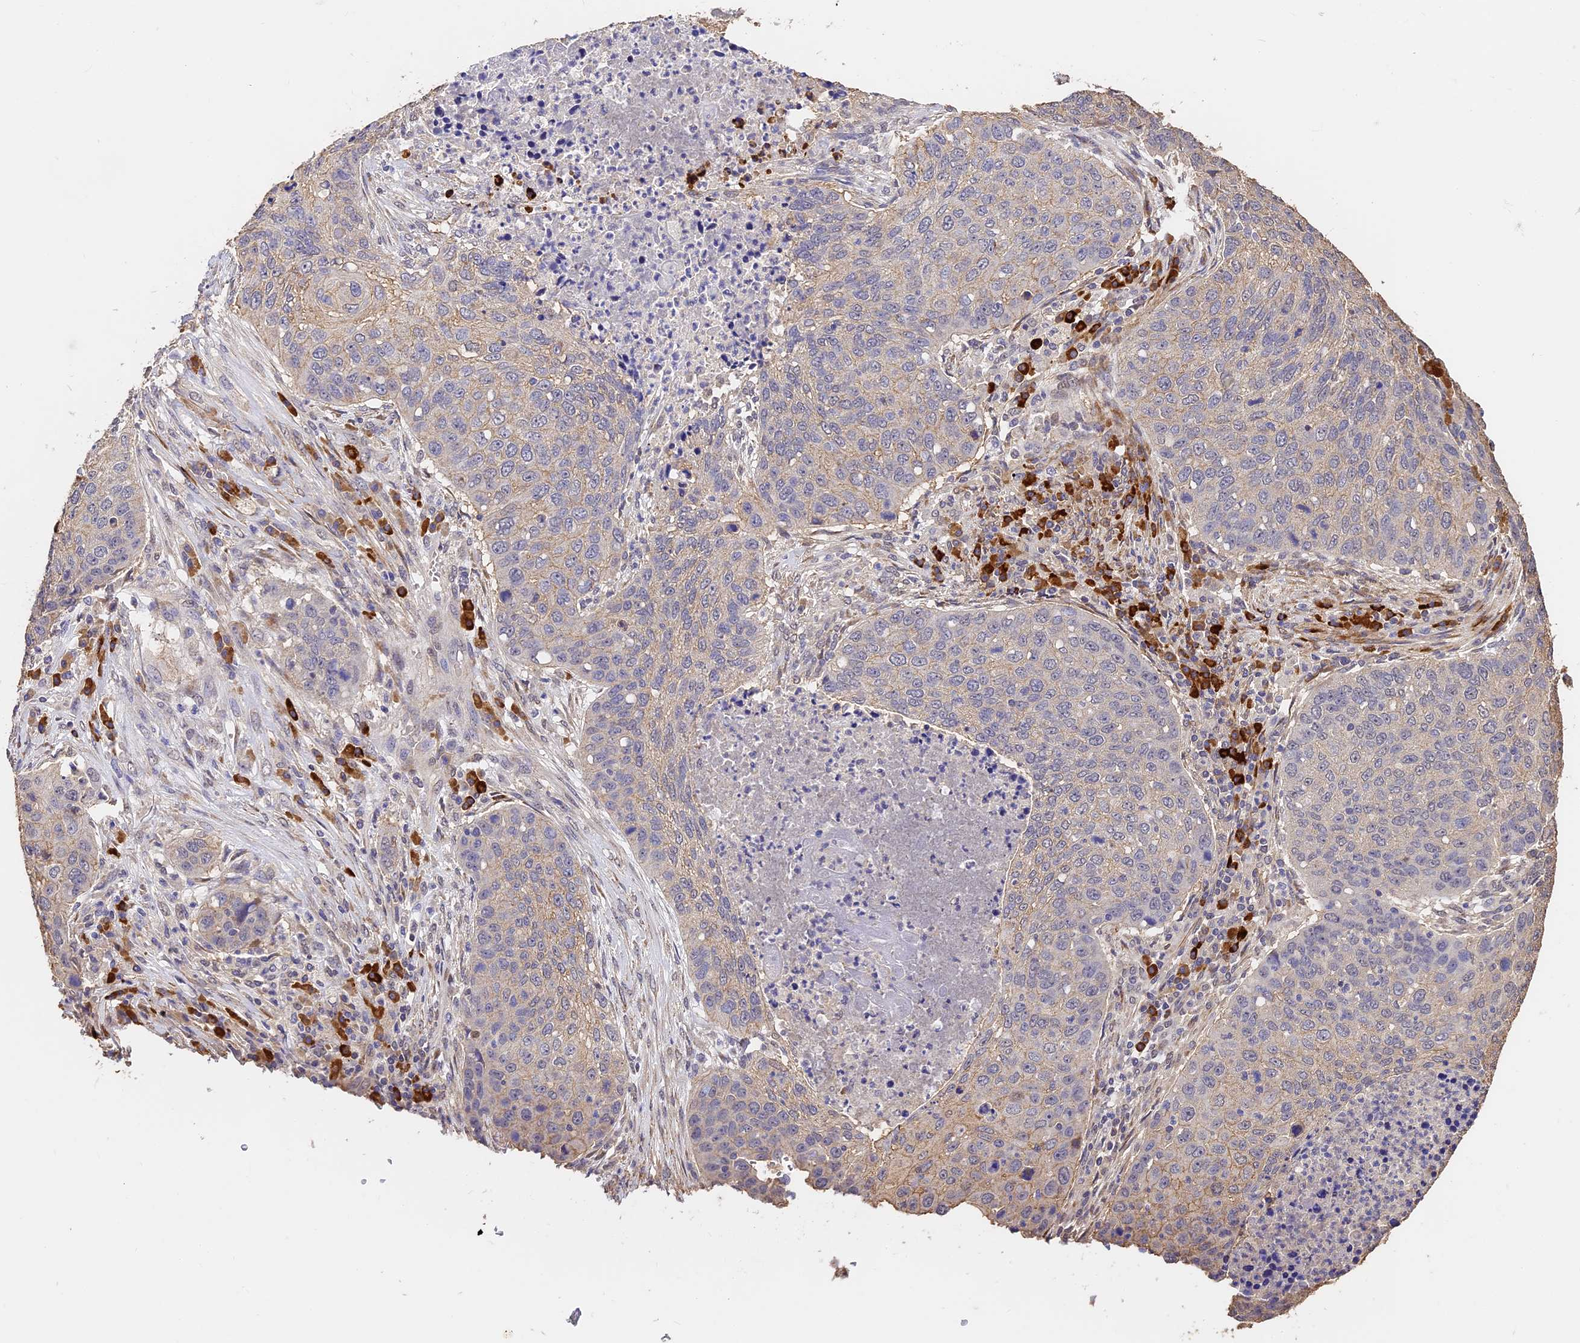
{"staining": {"intensity": "weak", "quantity": "<25%", "location": "cytoplasmic/membranous"}, "tissue": "lung cancer", "cell_type": "Tumor cells", "image_type": "cancer", "snomed": [{"axis": "morphology", "description": "Squamous cell carcinoma, NOS"}, {"axis": "topography", "description": "Lung"}], "caption": "Immunohistochemistry (IHC) photomicrograph of neoplastic tissue: human squamous cell carcinoma (lung) stained with DAB displays no significant protein staining in tumor cells.", "gene": "SLC11A1", "patient": {"sex": "female", "age": 63}}